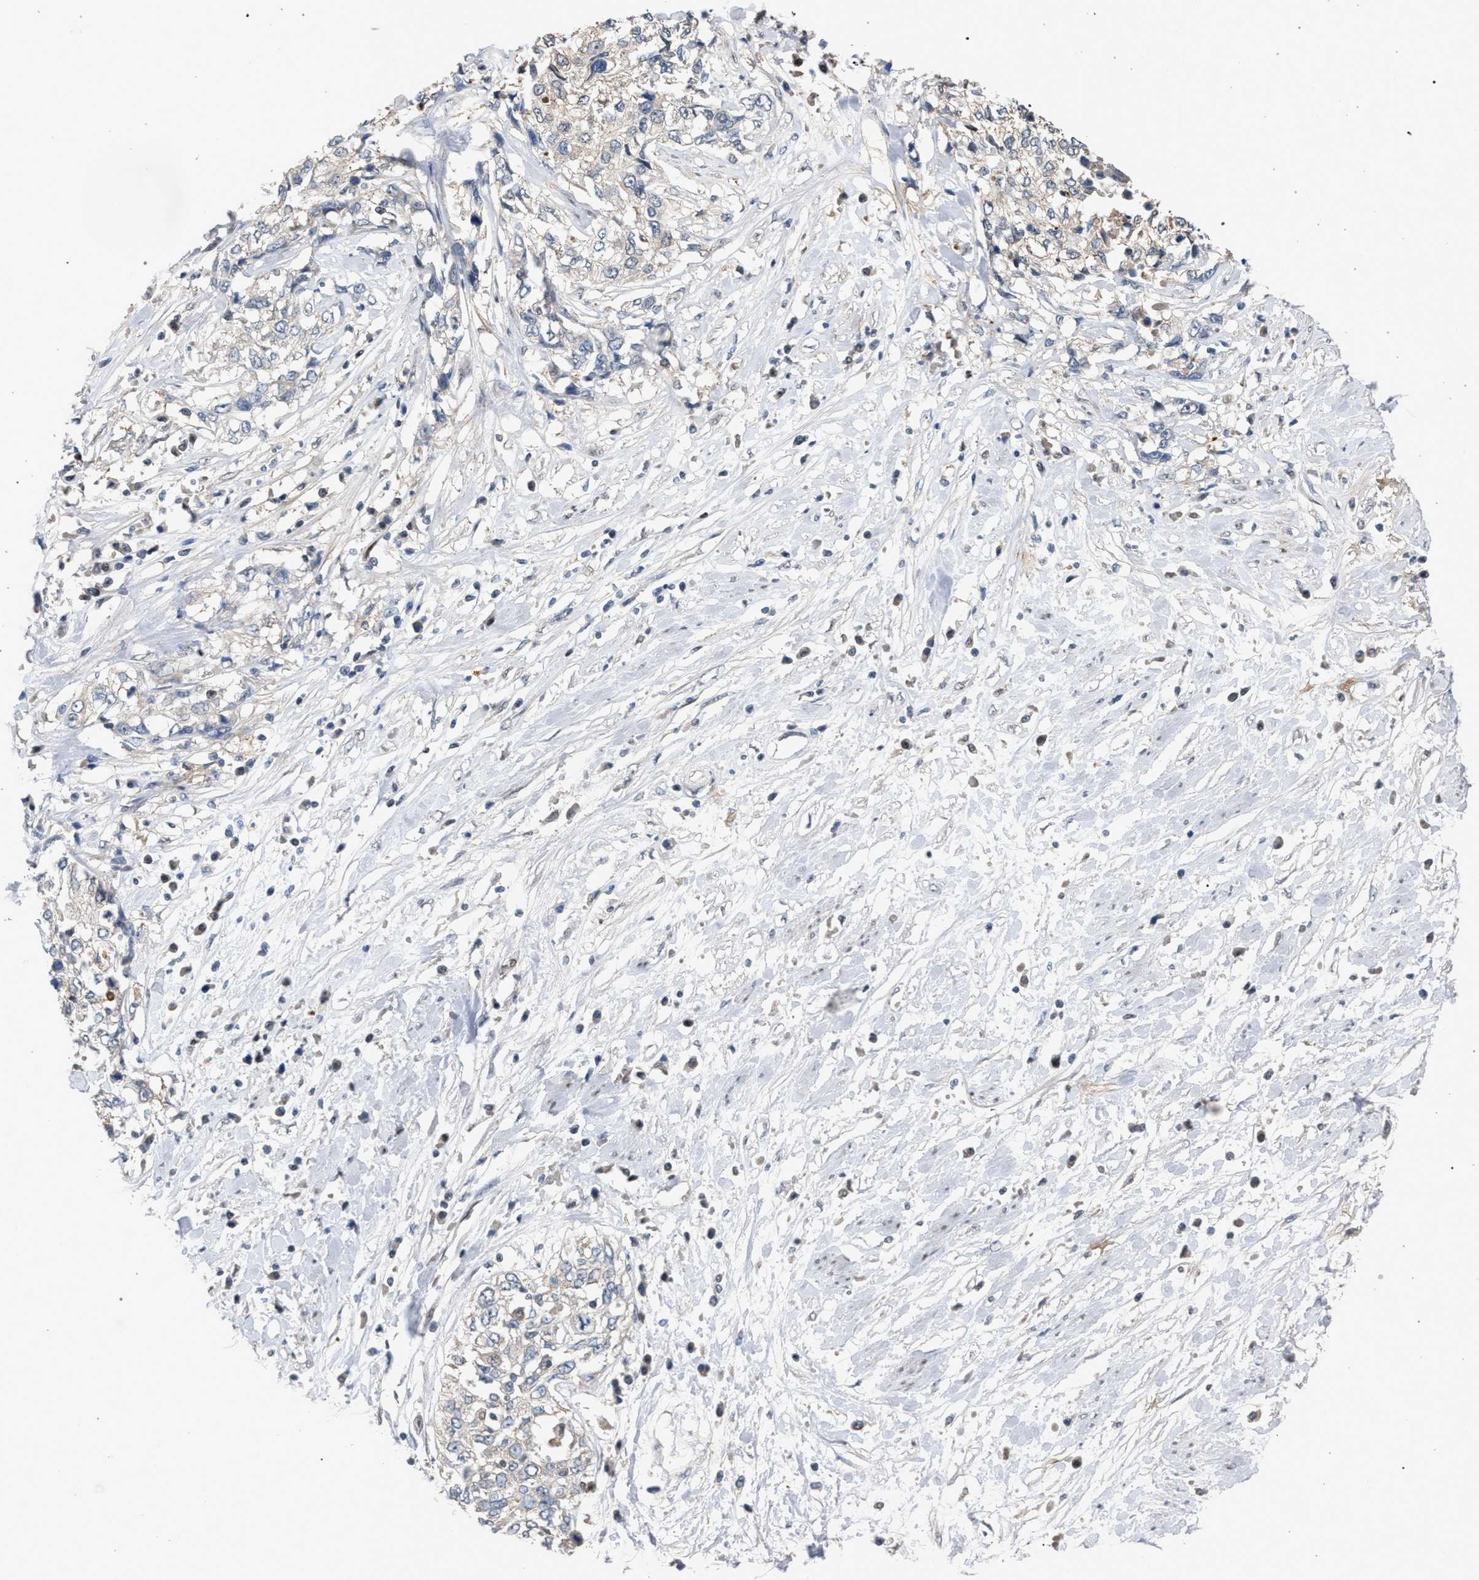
{"staining": {"intensity": "negative", "quantity": "none", "location": "none"}, "tissue": "cervical cancer", "cell_type": "Tumor cells", "image_type": "cancer", "snomed": [{"axis": "morphology", "description": "Squamous cell carcinoma, NOS"}, {"axis": "topography", "description": "Cervix"}], "caption": "Immunohistochemistry (IHC) histopathology image of neoplastic tissue: human cervical cancer (squamous cell carcinoma) stained with DAB exhibits no significant protein expression in tumor cells.", "gene": "TECPR1", "patient": {"sex": "female", "age": 57}}